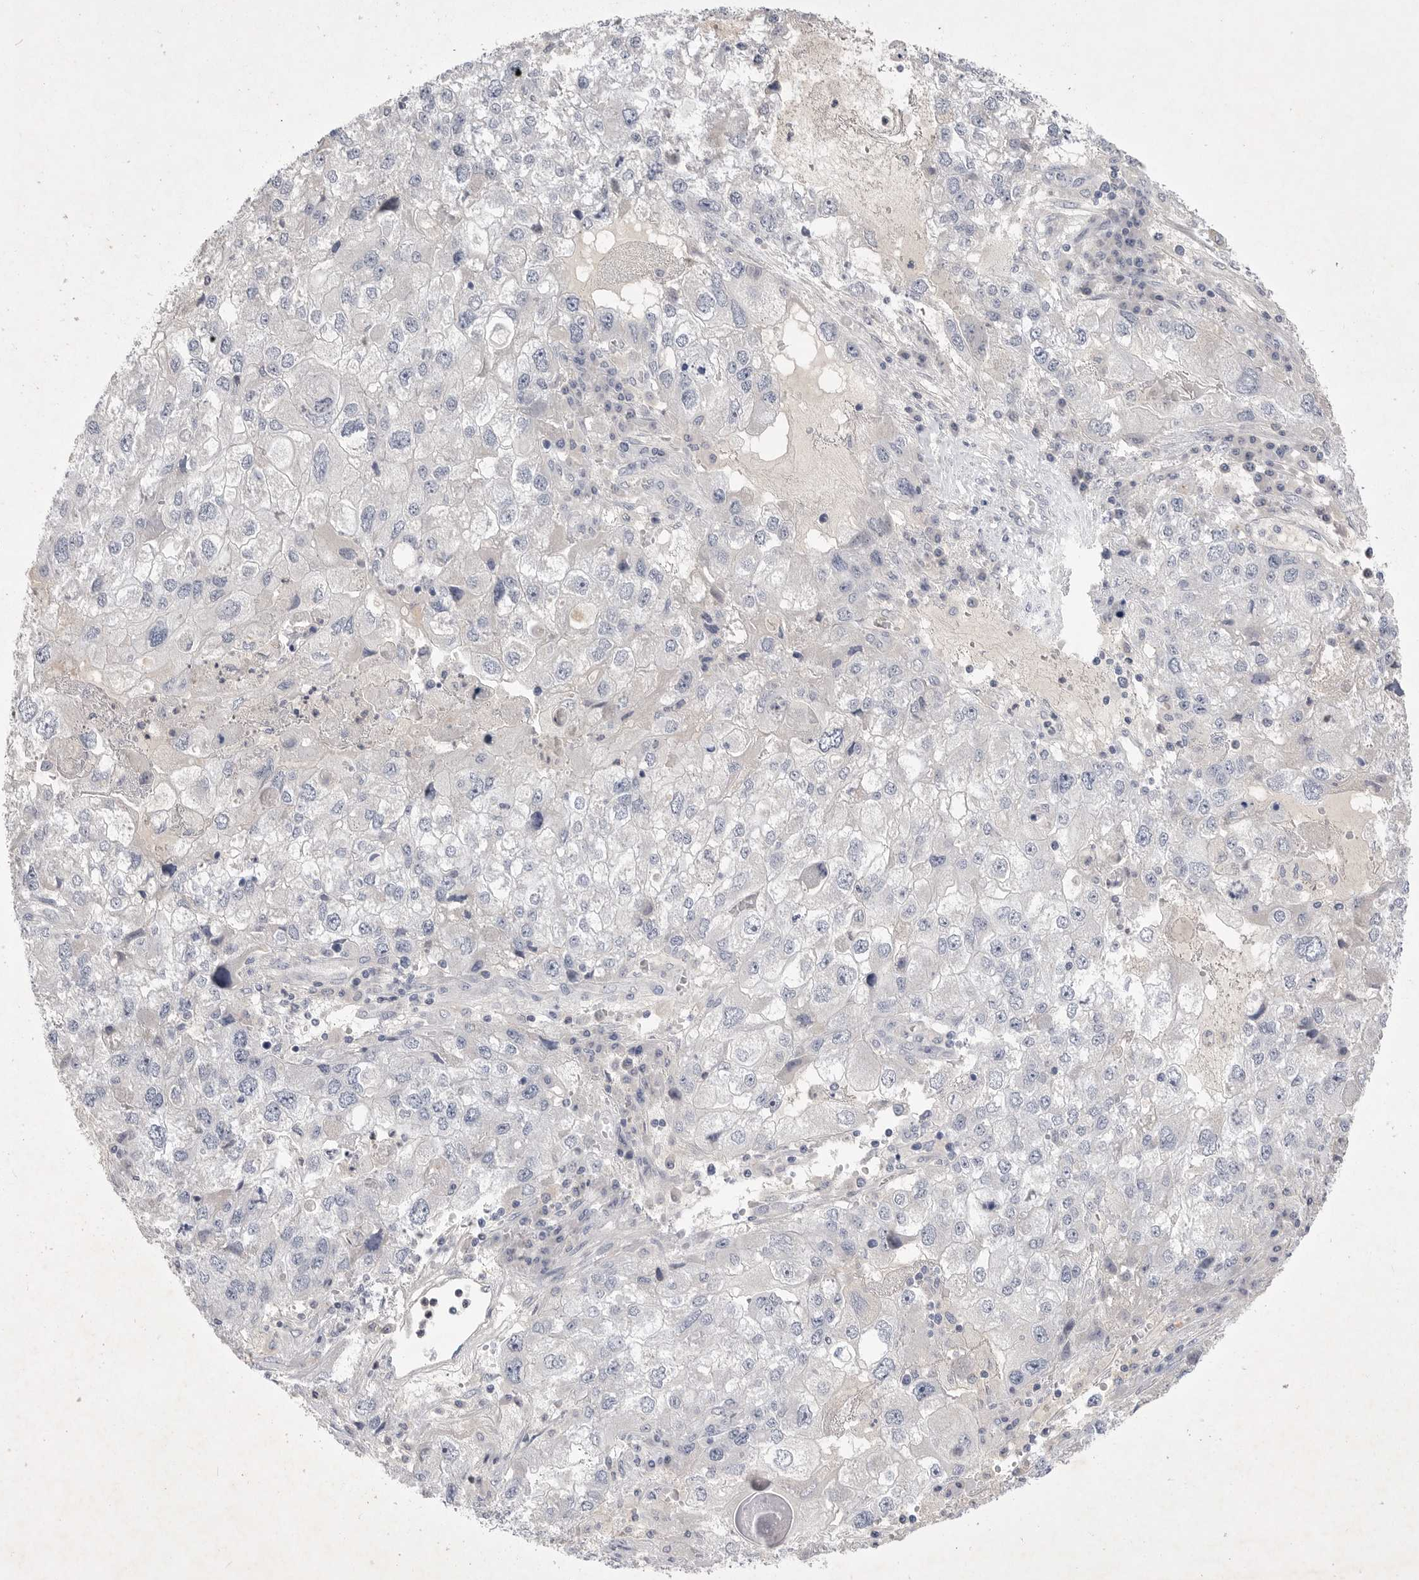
{"staining": {"intensity": "negative", "quantity": "none", "location": "none"}, "tissue": "endometrial cancer", "cell_type": "Tumor cells", "image_type": "cancer", "snomed": [{"axis": "morphology", "description": "Adenocarcinoma, NOS"}, {"axis": "topography", "description": "Endometrium"}], "caption": "Immunohistochemistry micrograph of endometrial cancer stained for a protein (brown), which reveals no positivity in tumor cells.", "gene": "ITGAD", "patient": {"sex": "female", "age": 49}}